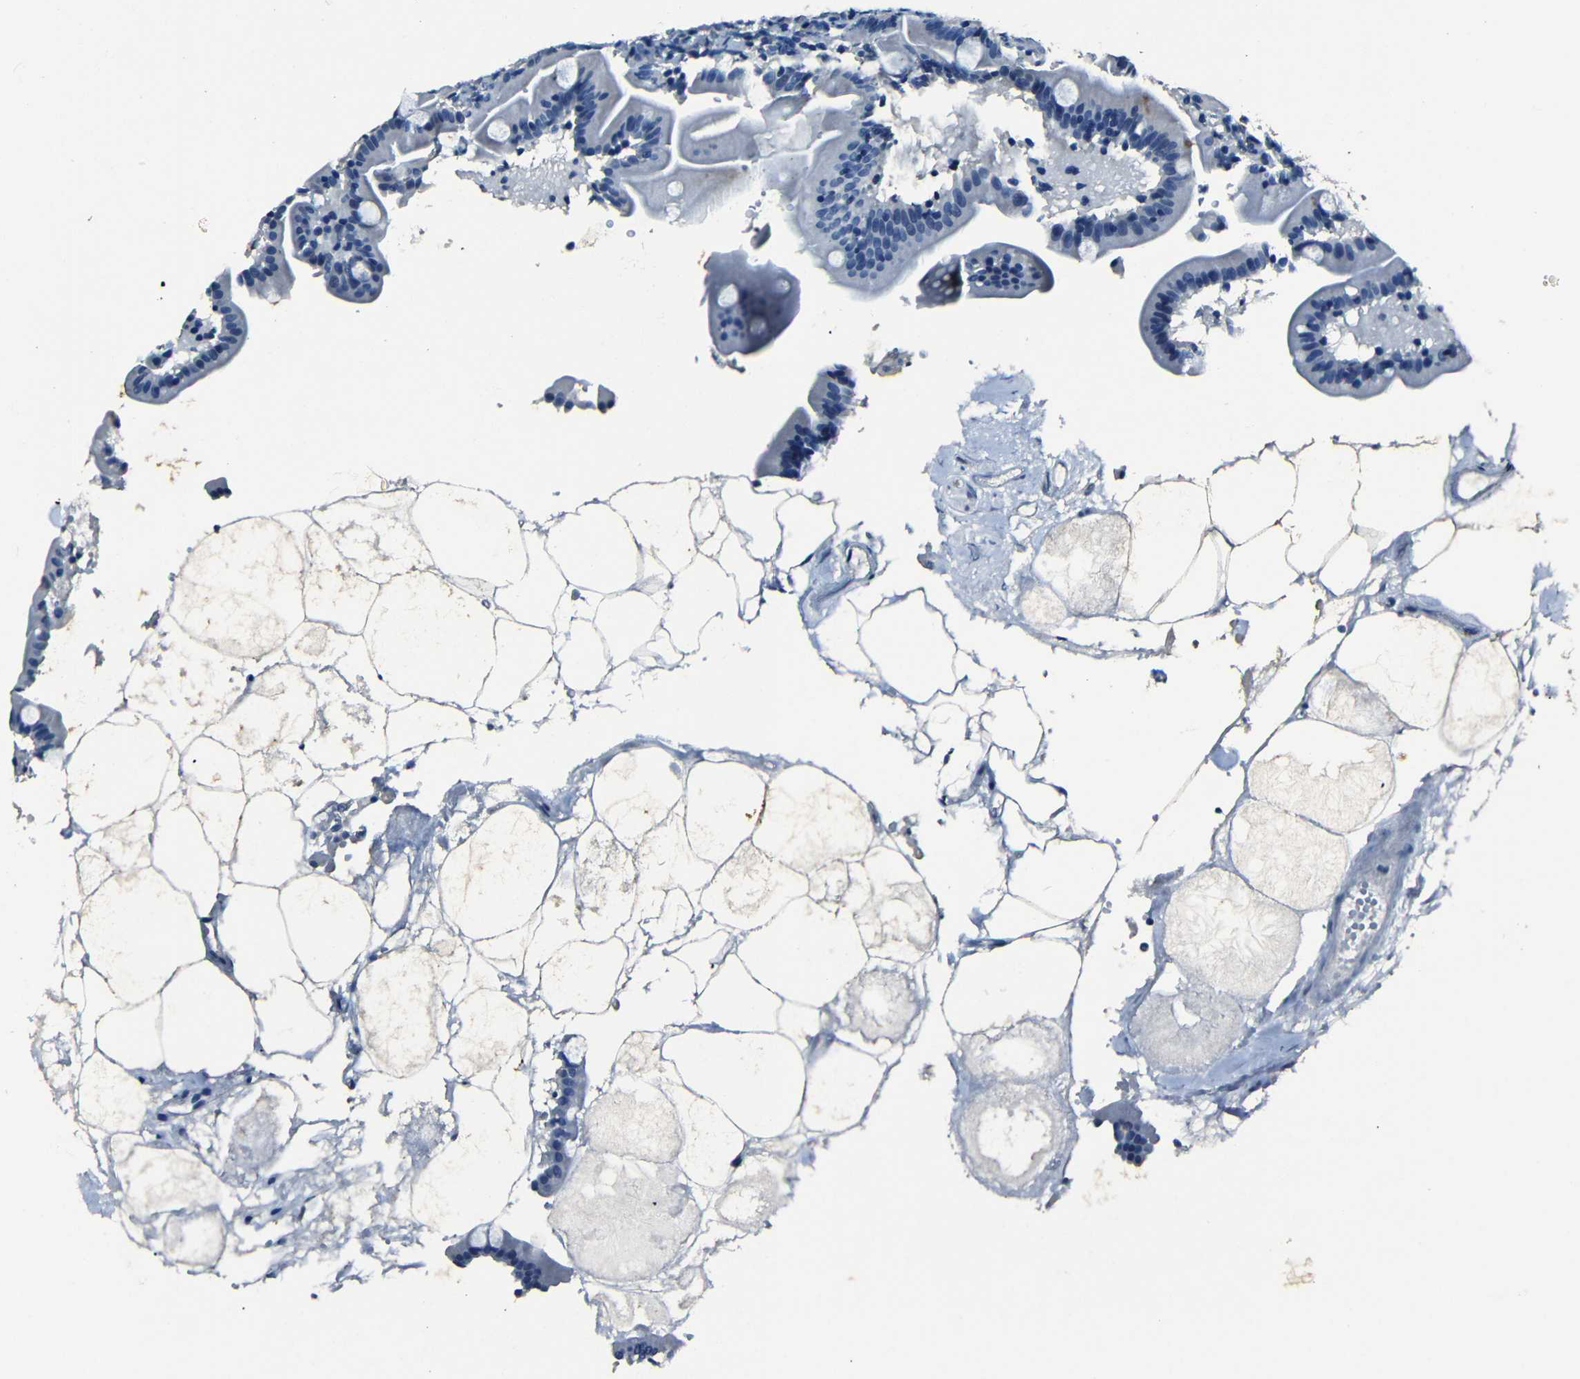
{"staining": {"intensity": "negative", "quantity": "none", "location": "none"}, "tissue": "duodenum", "cell_type": "Glandular cells", "image_type": "normal", "snomed": [{"axis": "morphology", "description": "Normal tissue, NOS"}, {"axis": "topography", "description": "Duodenum"}], "caption": "An immunohistochemistry (IHC) photomicrograph of unremarkable duodenum is shown. There is no staining in glandular cells of duodenum.", "gene": "NCMAP", "patient": {"sex": "male", "age": 54}}